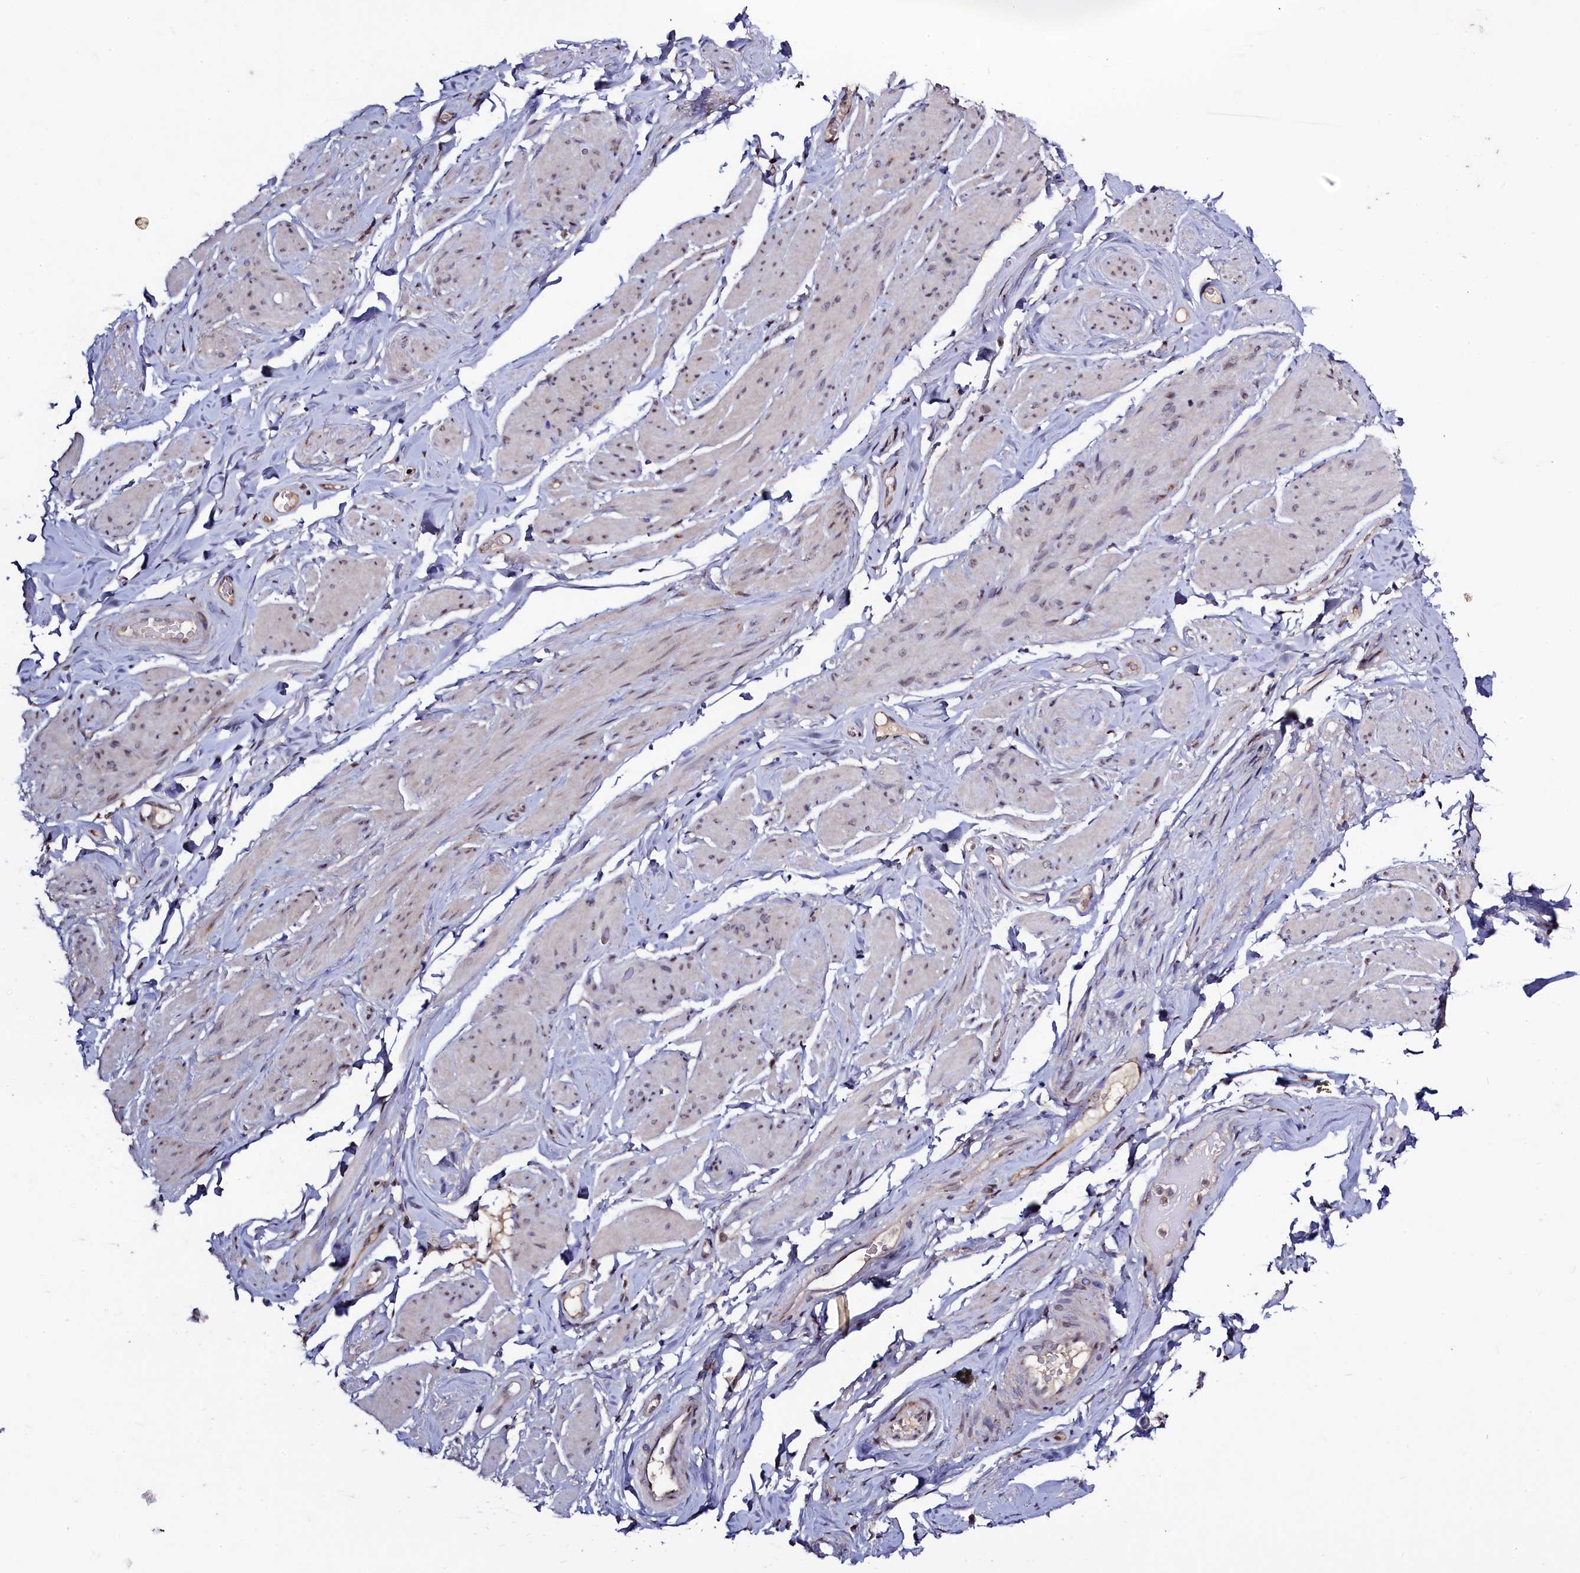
{"staining": {"intensity": "weak", "quantity": "25%-75%", "location": "cytoplasmic/membranous,nuclear"}, "tissue": "smooth muscle", "cell_type": "Smooth muscle cells", "image_type": "normal", "snomed": [{"axis": "morphology", "description": "Normal tissue, NOS"}, {"axis": "topography", "description": "Smooth muscle"}, {"axis": "topography", "description": "Peripheral nerve tissue"}], "caption": "This photomicrograph reveals unremarkable smooth muscle stained with immunohistochemistry to label a protein in brown. The cytoplasmic/membranous,nuclear of smooth muscle cells show weak positivity for the protein. Nuclei are counter-stained blue.", "gene": "SEC24C", "patient": {"sex": "male", "age": 69}}